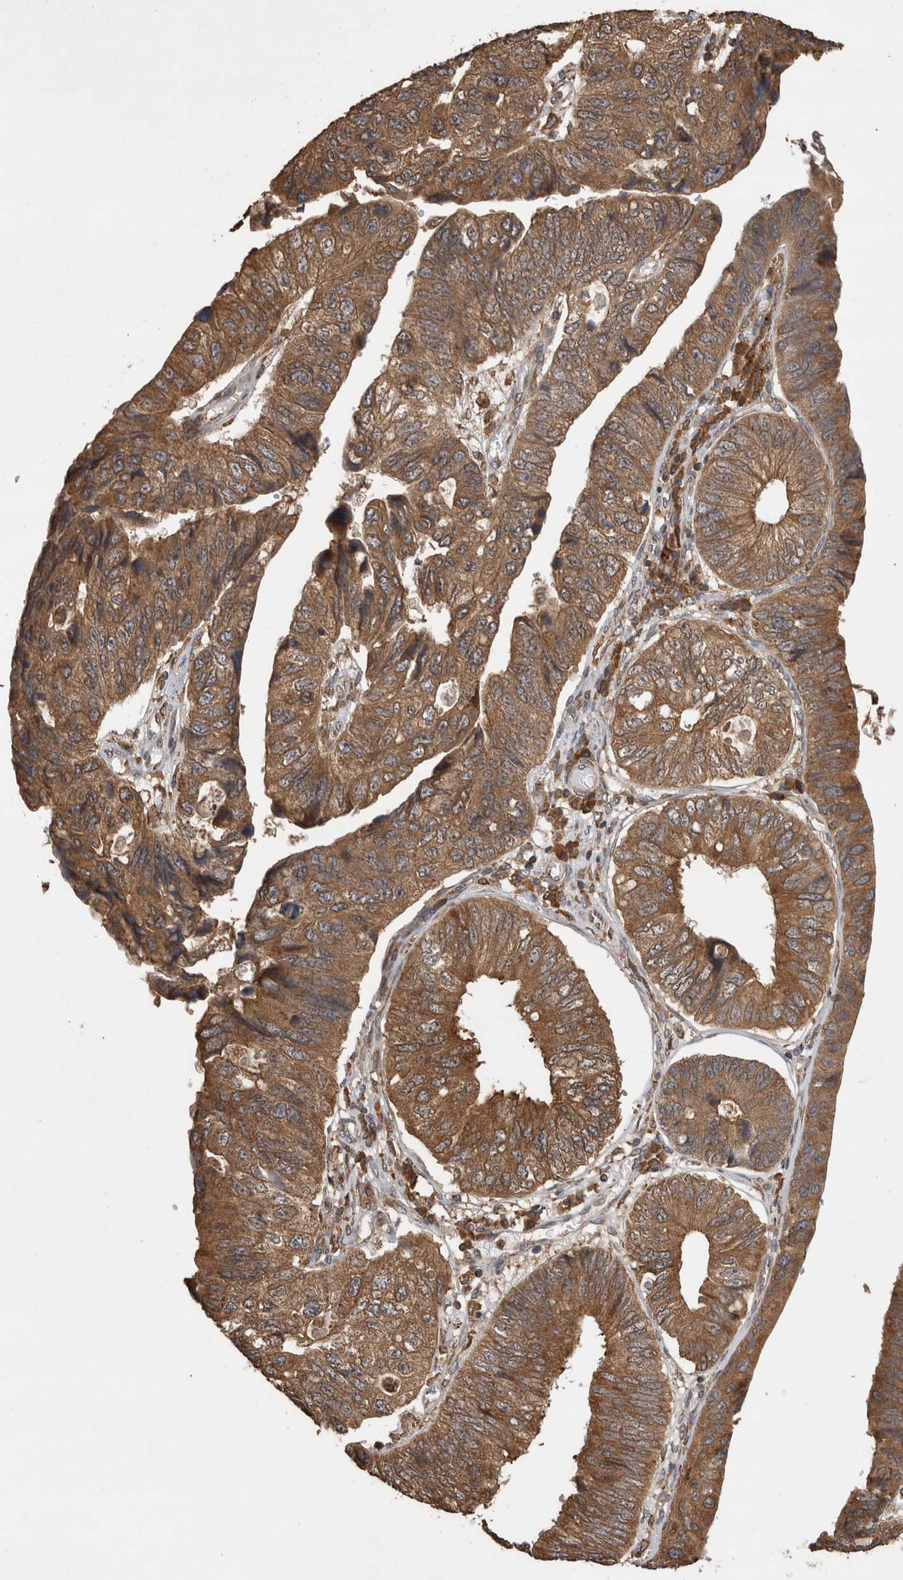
{"staining": {"intensity": "strong", "quantity": ">75%", "location": "cytoplasmic/membranous"}, "tissue": "stomach cancer", "cell_type": "Tumor cells", "image_type": "cancer", "snomed": [{"axis": "morphology", "description": "Adenocarcinoma, NOS"}, {"axis": "topography", "description": "Stomach"}], "caption": "Immunohistochemistry (IHC) (DAB) staining of human stomach adenocarcinoma shows strong cytoplasmic/membranous protein expression in approximately >75% of tumor cells.", "gene": "OTUD7B", "patient": {"sex": "male", "age": 59}}